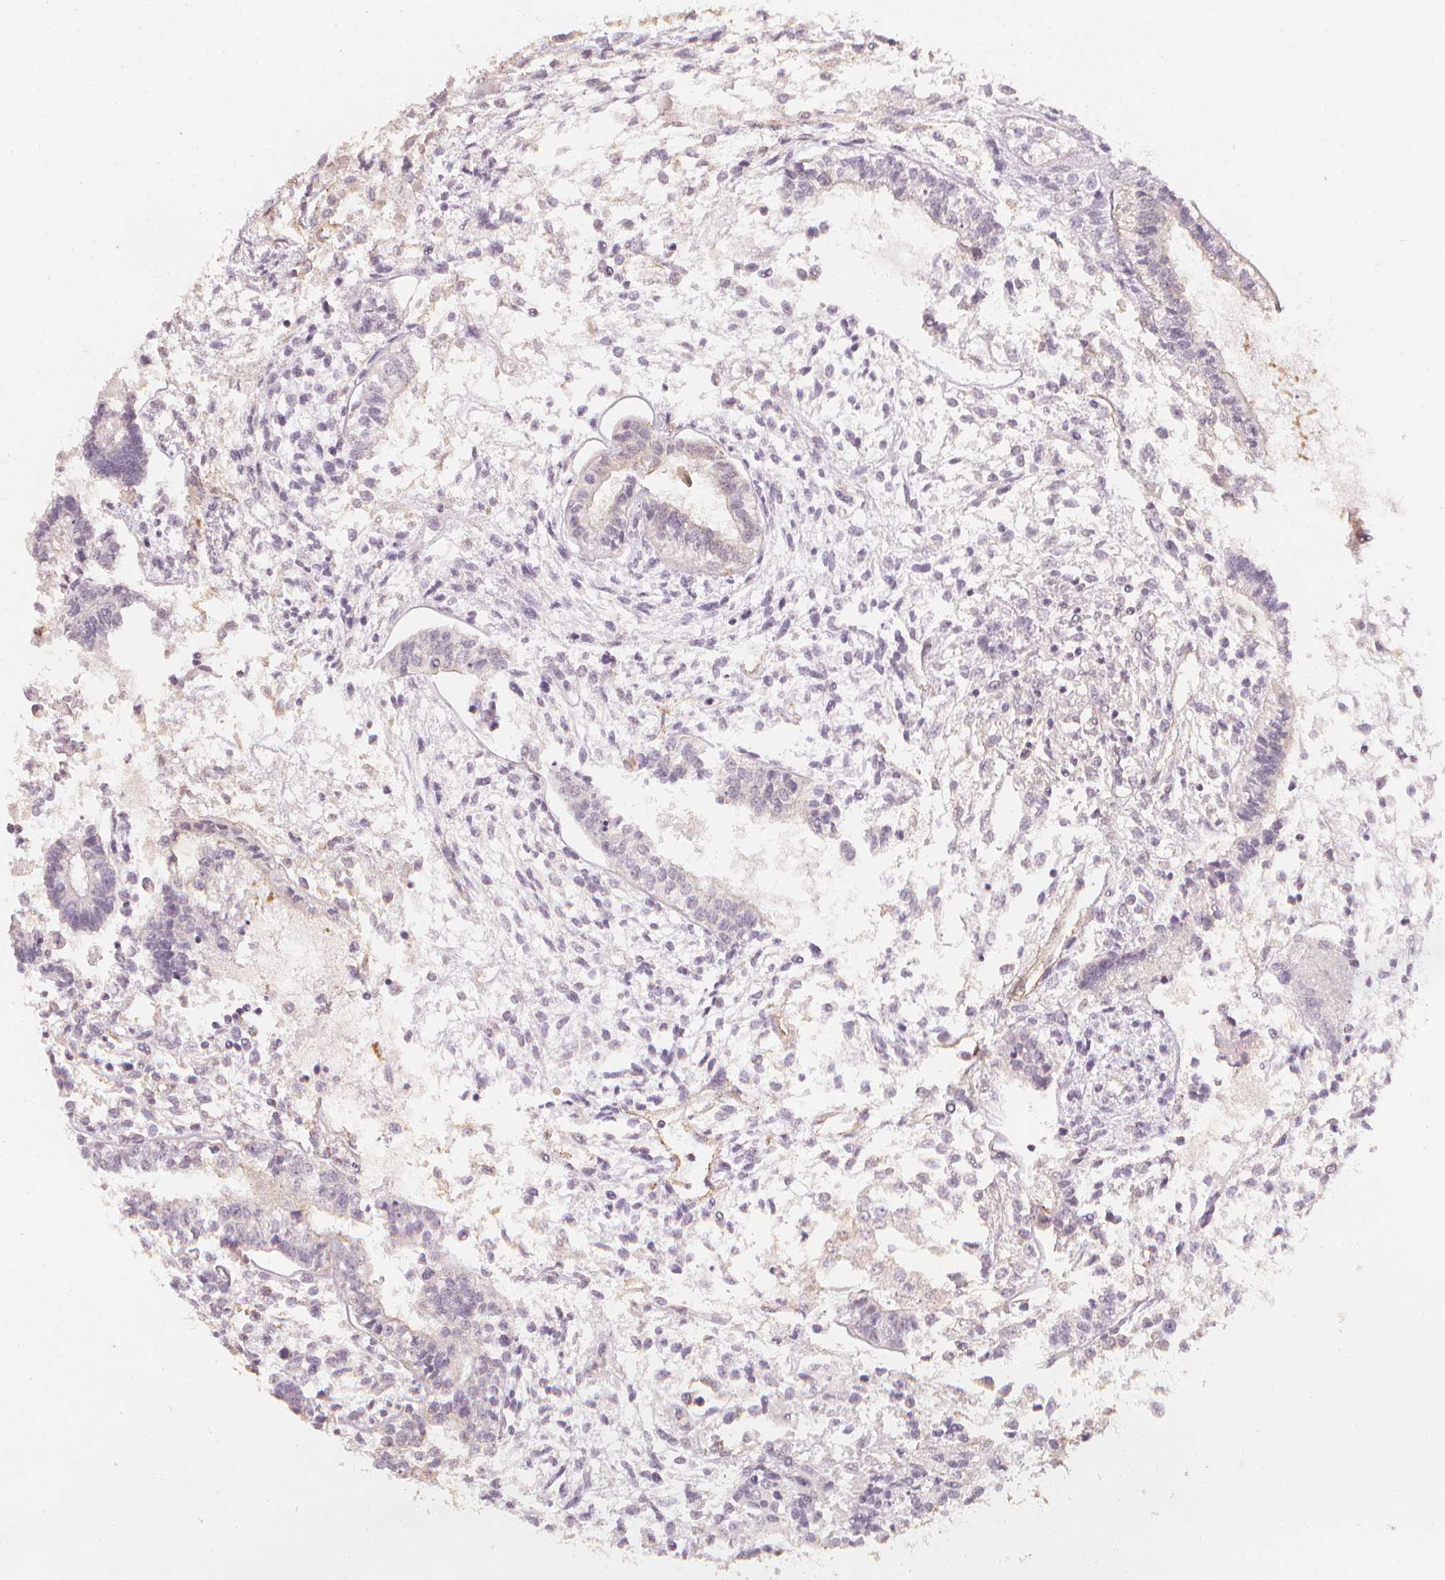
{"staining": {"intensity": "negative", "quantity": "none", "location": "none"}, "tissue": "testis cancer", "cell_type": "Tumor cells", "image_type": "cancer", "snomed": [{"axis": "morphology", "description": "Carcinoma, Embryonal, NOS"}, {"axis": "topography", "description": "Testis"}], "caption": "Immunohistochemical staining of human testis embryonal carcinoma shows no significant positivity in tumor cells.", "gene": "CIB1", "patient": {"sex": "male", "age": 37}}